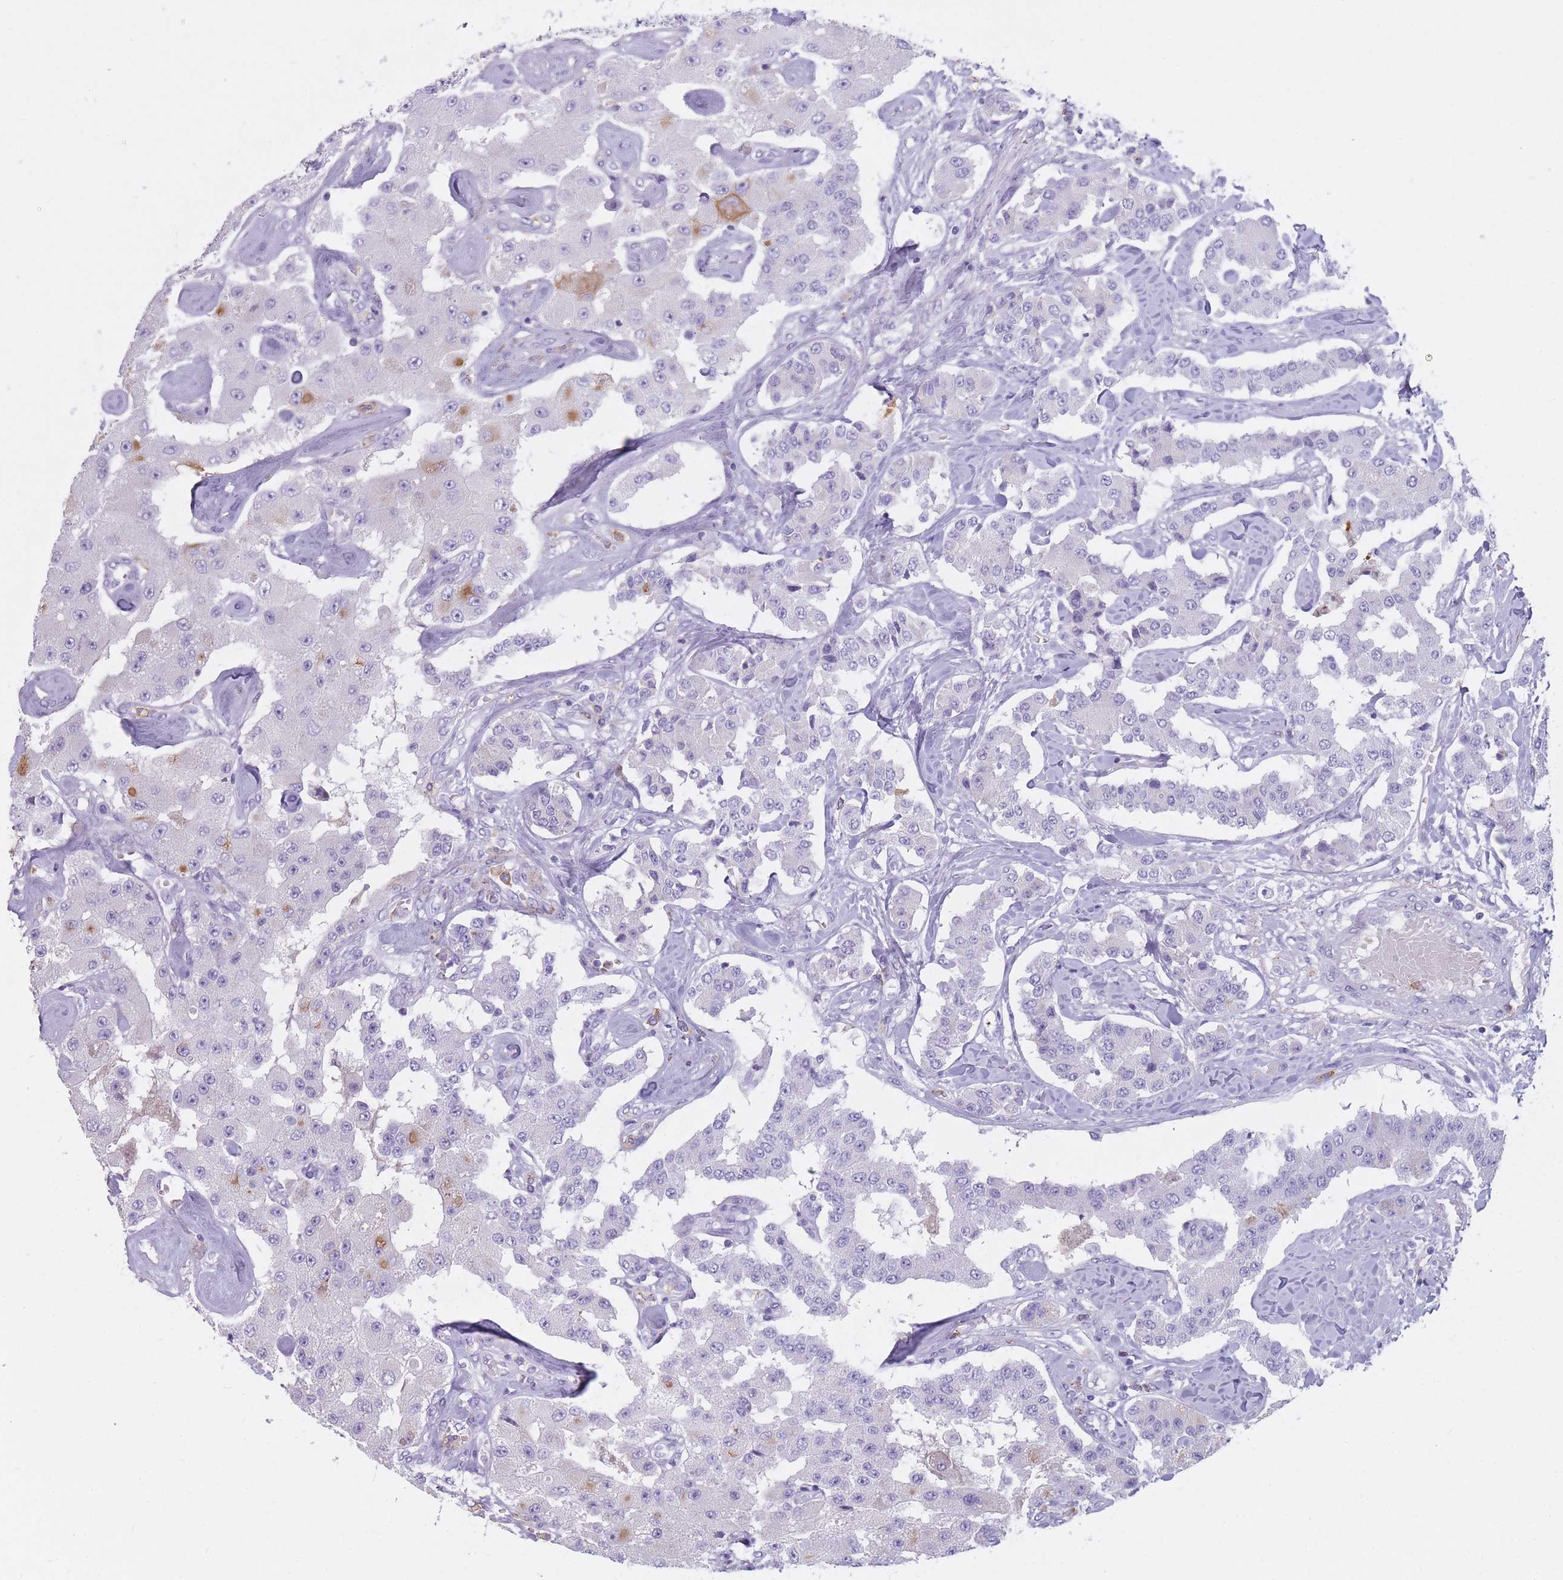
{"staining": {"intensity": "moderate", "quantity": "<25%", "location": "cytoplasmic/membranous"}, "tissue": "carcinoid", "cell_type": "Tumor cells", "image_type": "cancer", "snomed": [{"axis": "morphology", "description": "Carcinoid, malignant, NOS"}, {"axis": "topography", "description": "Pancreas"}], "caption": "A brown stain highlights moderate cytoplasmic/membranous positivity of a protein in carcinoid (malignant) tumor cells.", "gene": "CR1L", "patient": {"sex": "male", "age": 41}}